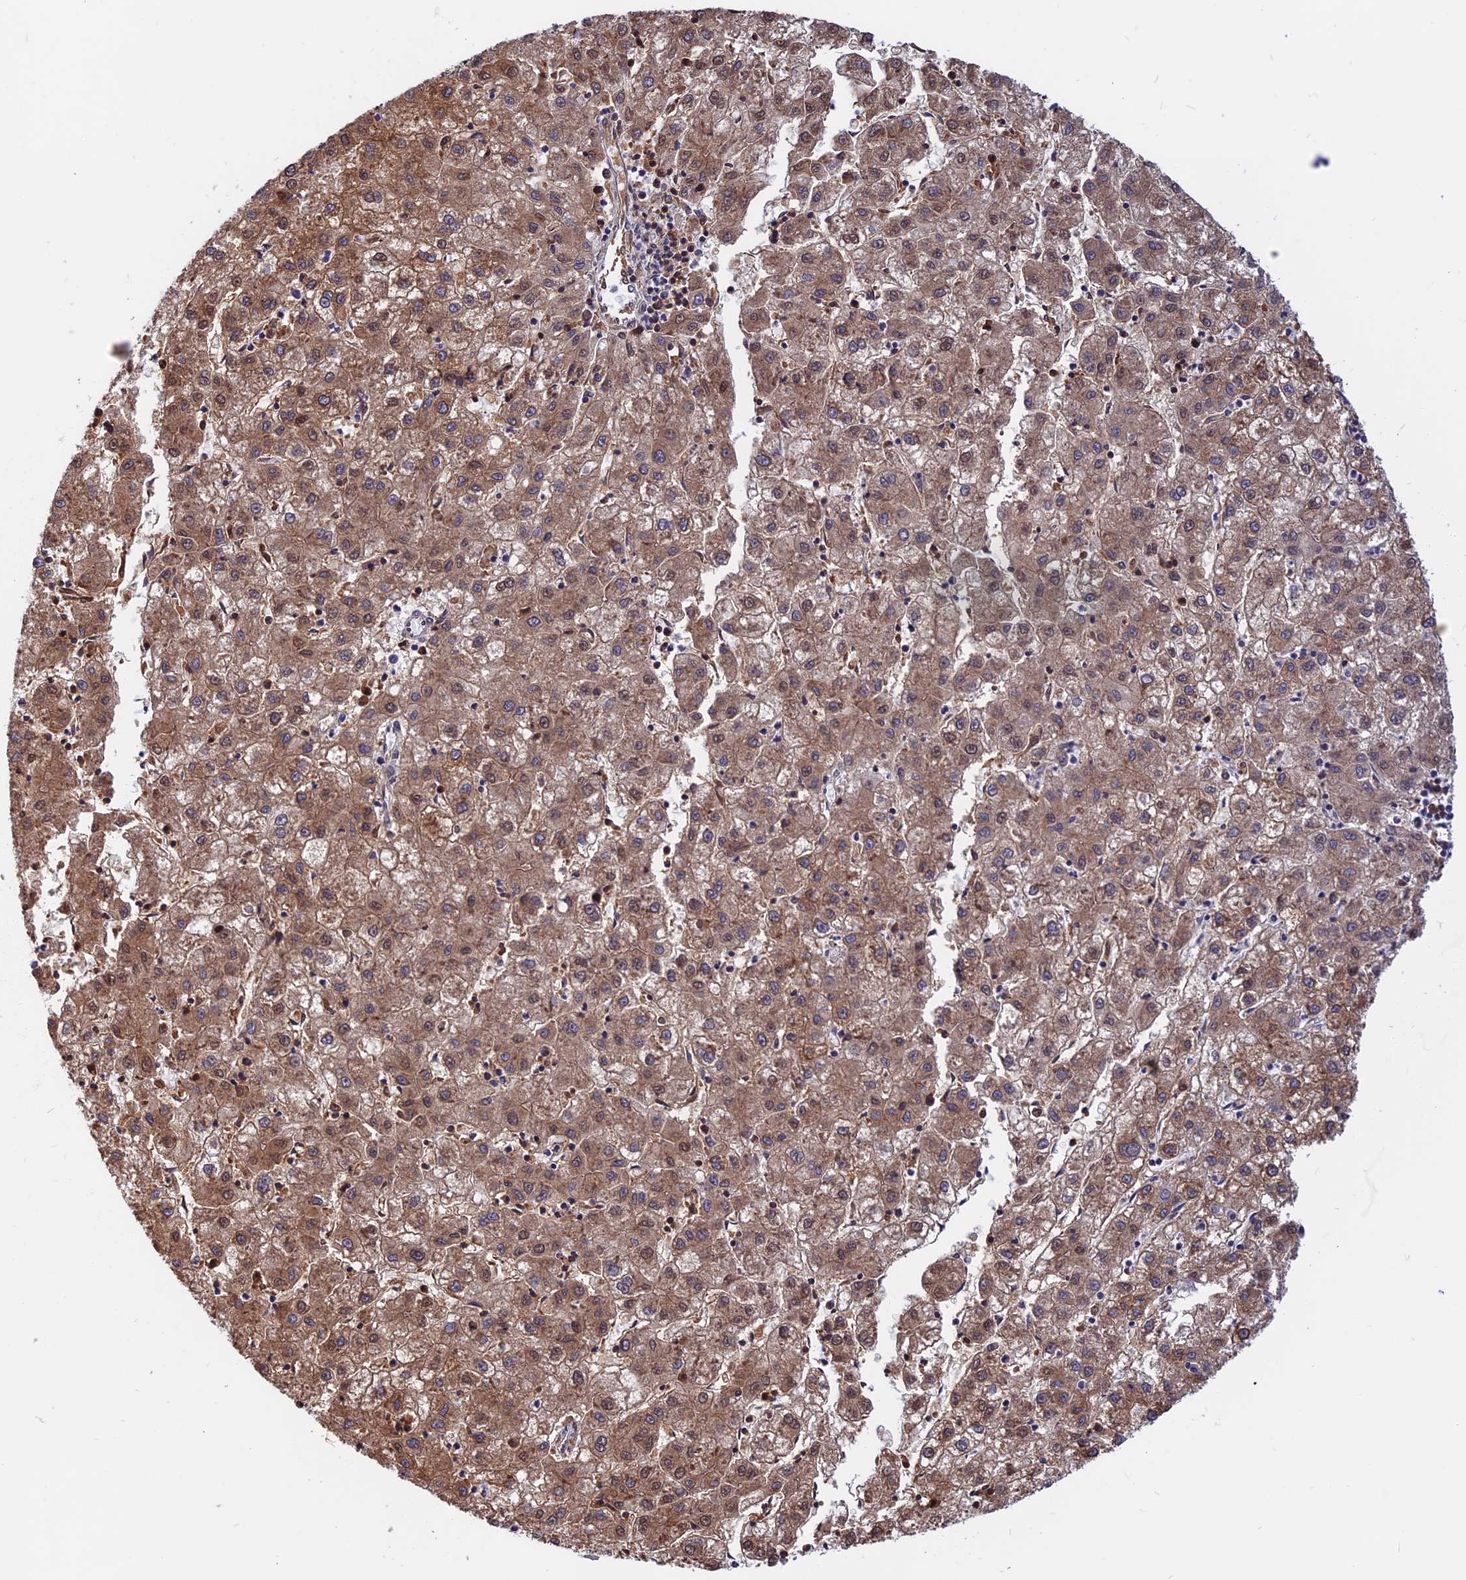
{"staining": {"intensity": "moderate", "quantity": ">75%", "location": "cytoplasmic/membranous,nuclear"}, "tissue": "liver cancer", "cell_type": "Tumor cells", "image_type": "cancer", "snomed": [{"axis": "morphology", "description": "Carcinoma, Hepatocellular, NOS"}, {"axis": "topography", "description": "Liver"}], "caption": "Immunohistochemistry (IHC) image of liver hepatocellular carcinoma stained for a protein (brown), which demonstrates medium levels of moderate cytoplasmic/membranous and nuclear staining in approximately >75% of tumor cells.", "gene": "CCDC113", "patient": {"sex": "male", "age": 72}}